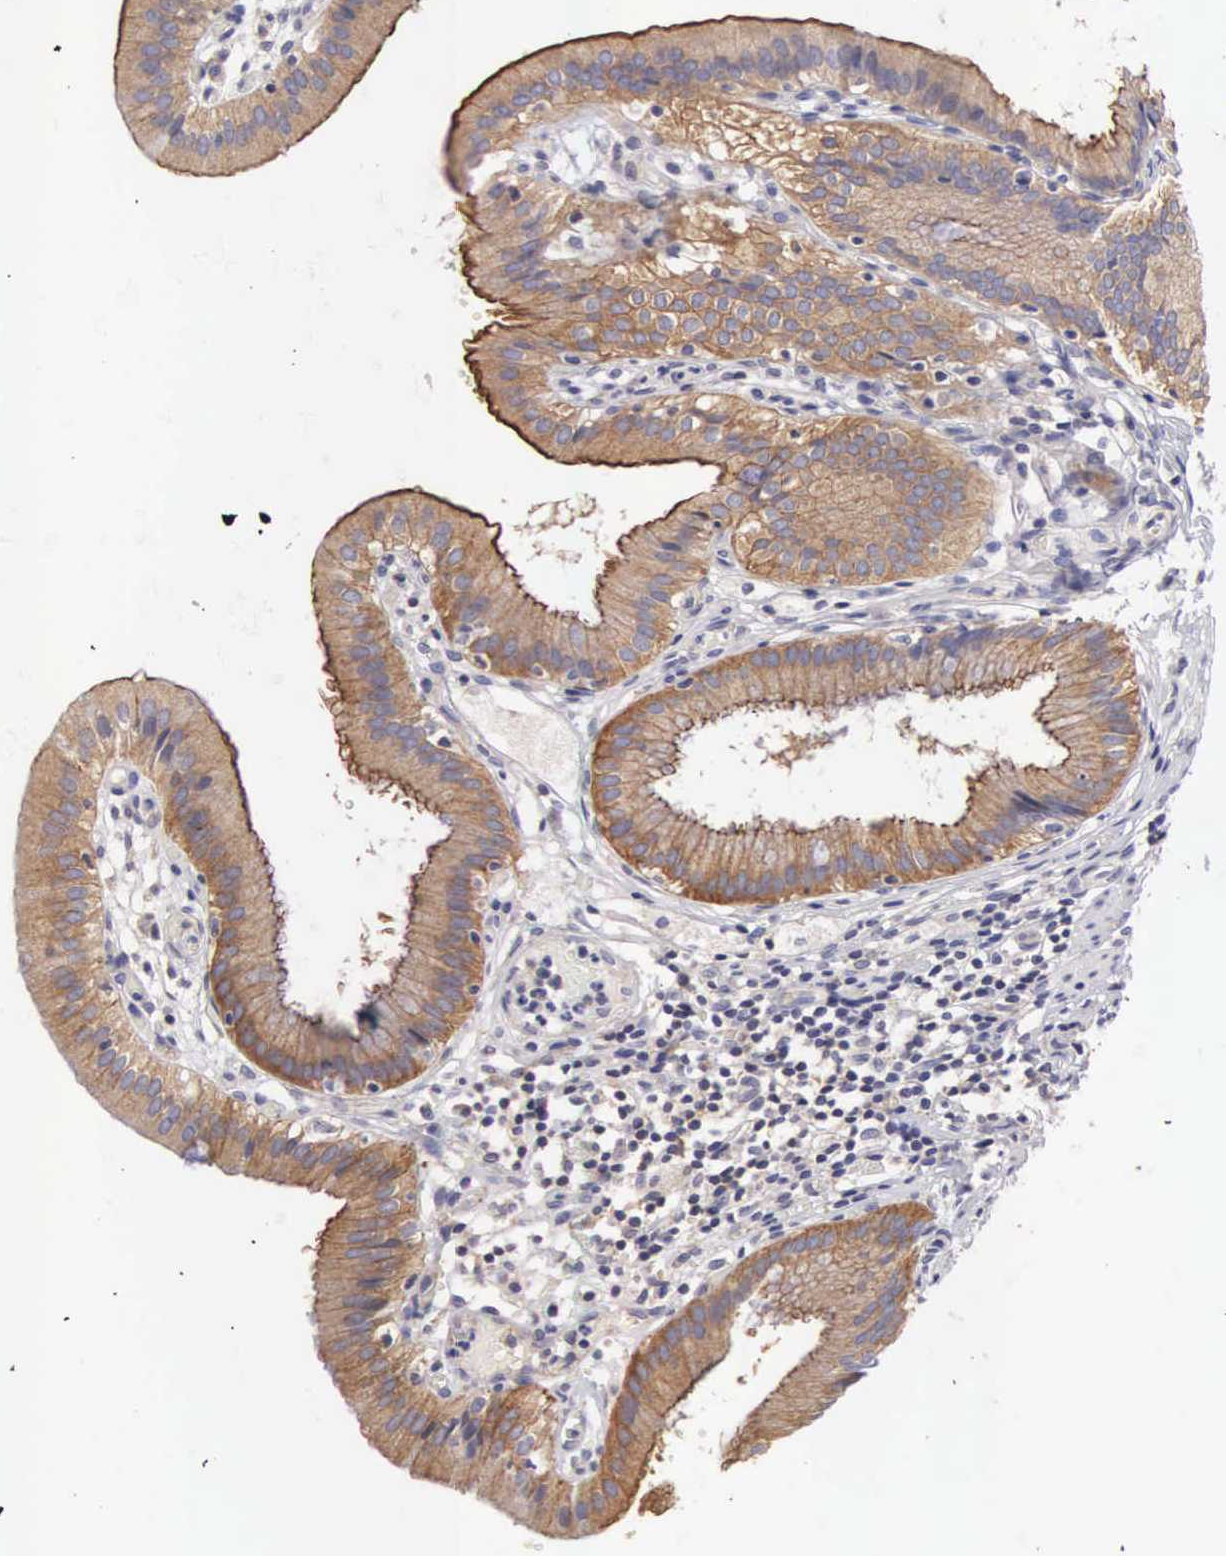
{"staining": {"intensity": "moderate", "quantity": ">75%", "location": "cytoplasmic/membranous"}, "tissue": "gallbladder", "cell_type": "Glandular cells", "image_type": "normal", "snomed": [{"axis": "morphology", "description": "Normal tissue, NOS"}, {"axis": "topography", "description": "Gallbladder"}], "caption": "Brown immunohistochemical staining in benign gallbladder exhibits moderate cytoplasmic/membranous expression in about >75% of glandular cells.", "gene": "TXLNG", "patient": {"sex": "male", "age": 28}}